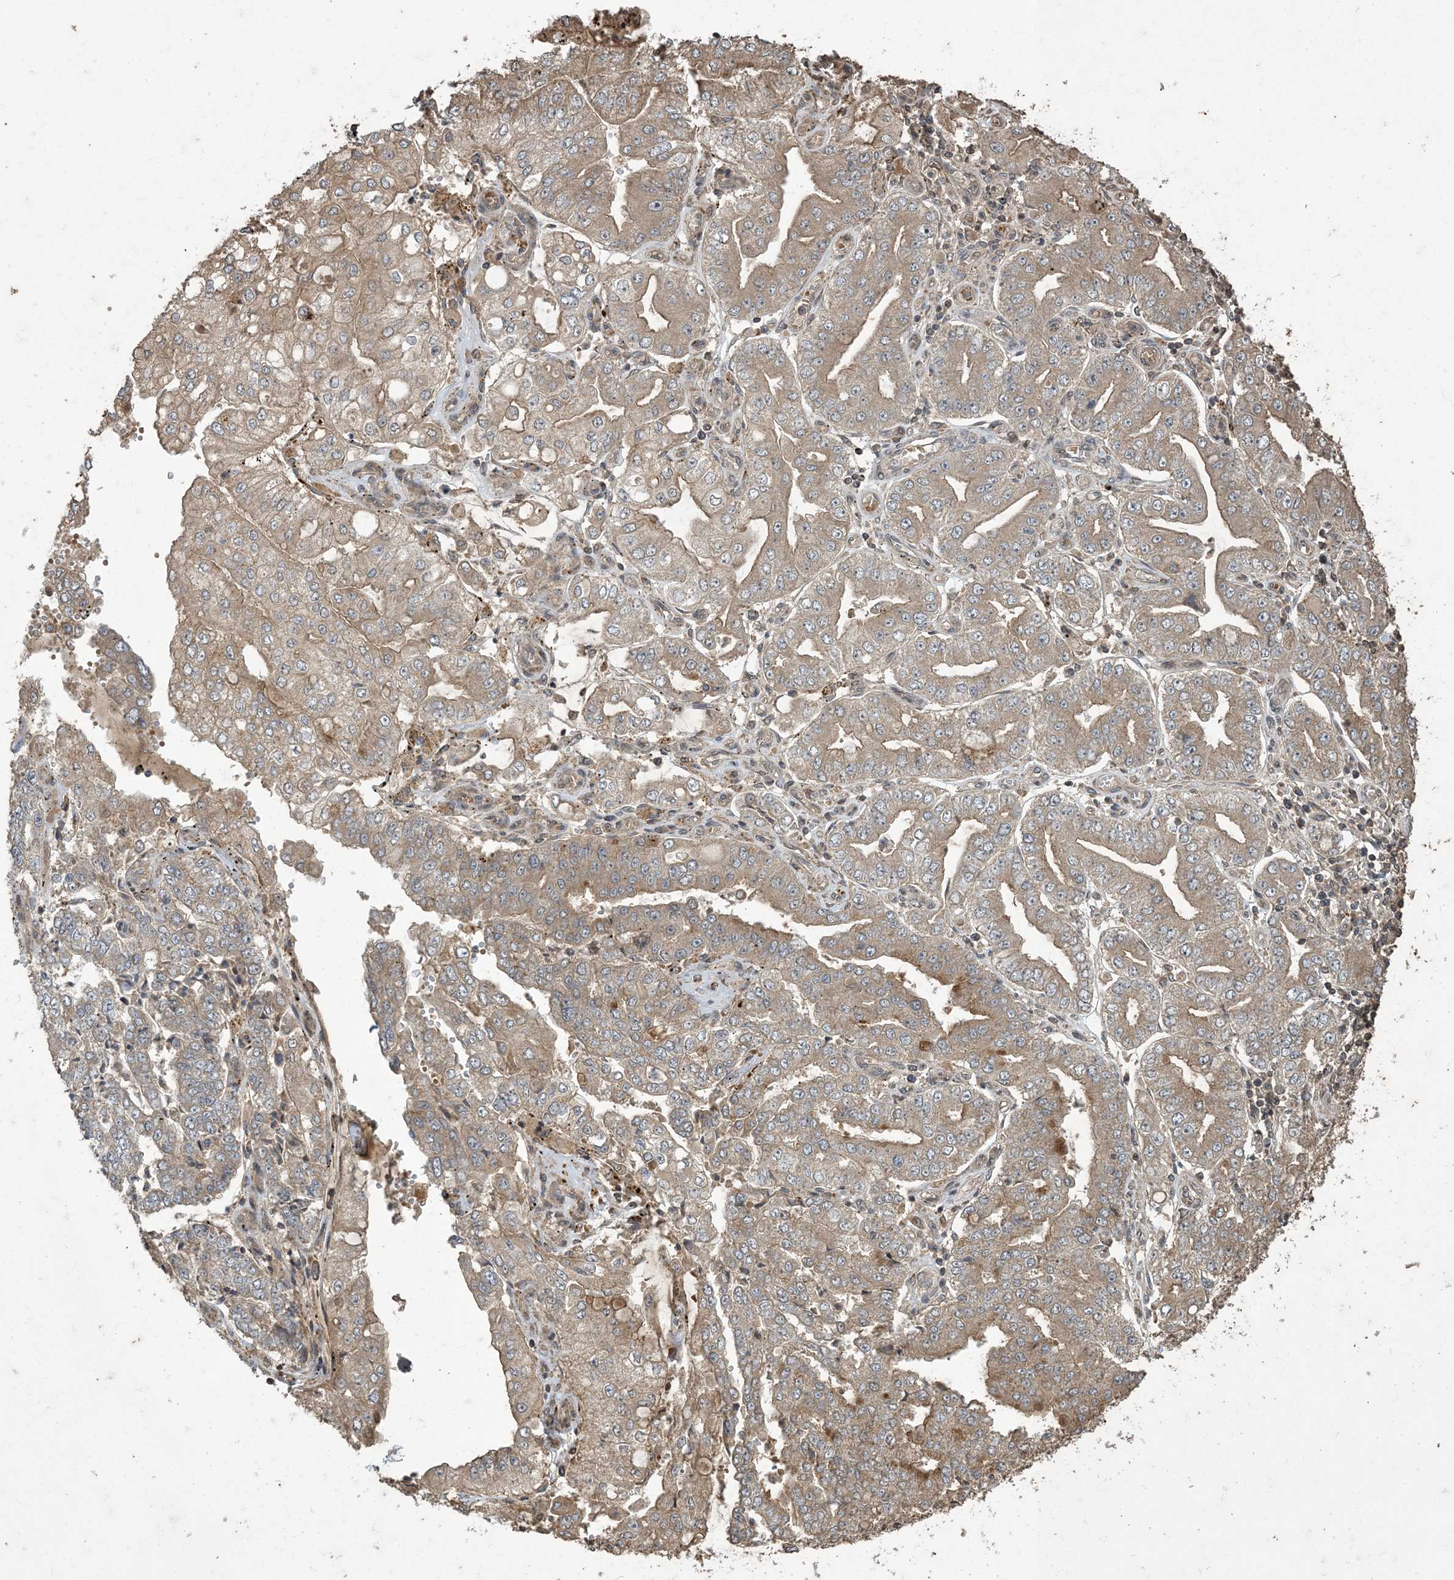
{"staining": {"intensity": "moderate", "quantity": ">75%", "location": "cytoplasmic/membranous"}, "tissue": "stomach cancer", "cell_type": "Tumor cells", "image_type": "cancer", "snomed": [{"axis": "morphology", "description": "Adenocarcinoma, NOS"}, {"axis": "topography", "description": "Stomach"}], "caption": "Stomach cancer (adenocarcinoma) stained with IHC reveals moderate cytoplasmic/membranous staining in approximately >75% of tumor cells.", "gene": "EFCAB8", "patient": {"sex": "male", "age": 76}}